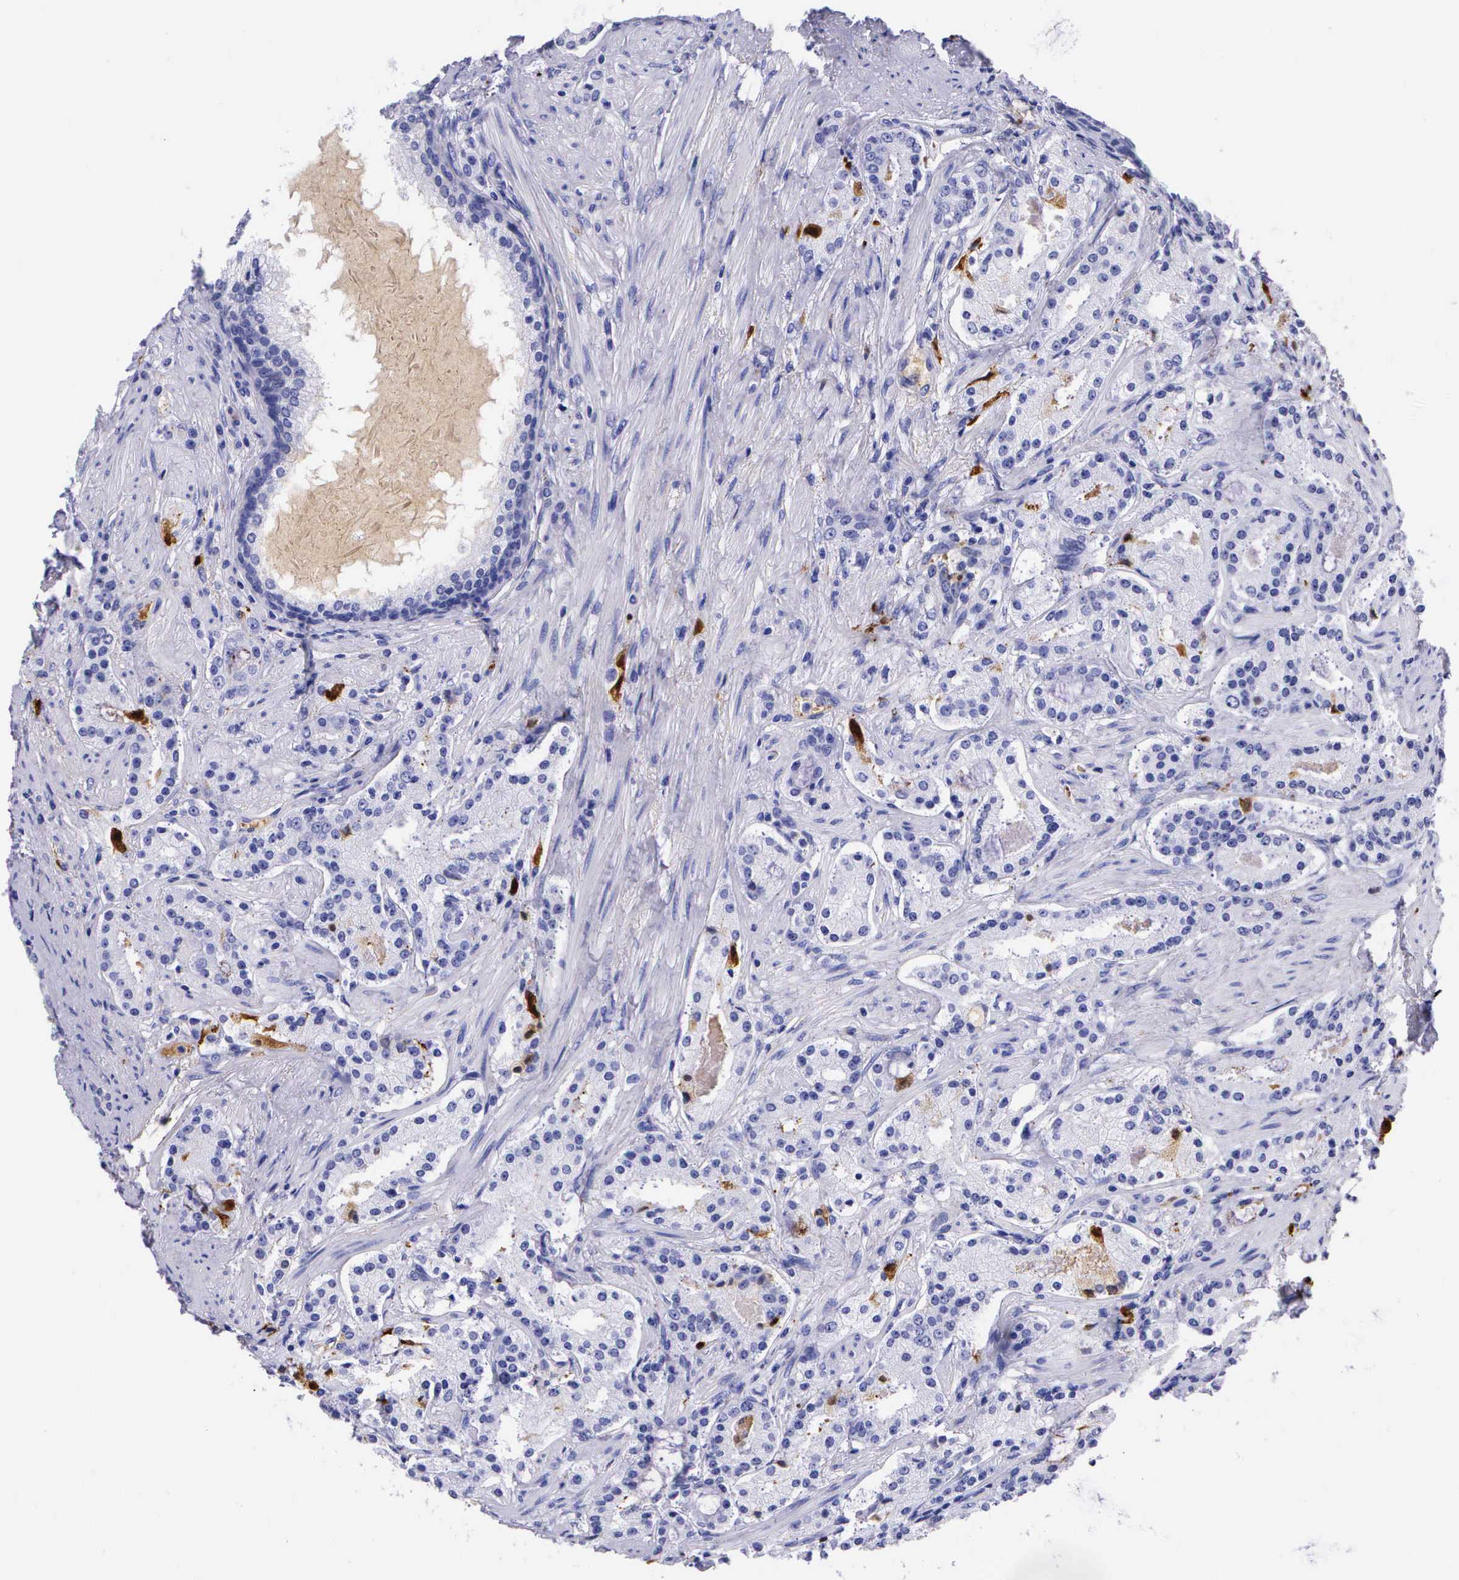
{"staining": {"intensity": "negative", "quantity": "none", "location": "none"}, "tissue": "prostate cancer", "cell_type": "Tumor cells", "image_type": "cancer", "snomed": [{"axis": "morphology", "description": "Adenocarcinoma, Medium grade"}, {"axis": "topography", "description": "Prostate"}], "caption": "A photomicrograph of prostate cancer (adenocarcinoma (medium-grade)) stained for a protein shows no brown staining in tumor cells.", "gene": "PLG", "patient": {"sex": "male", "age": 72}}